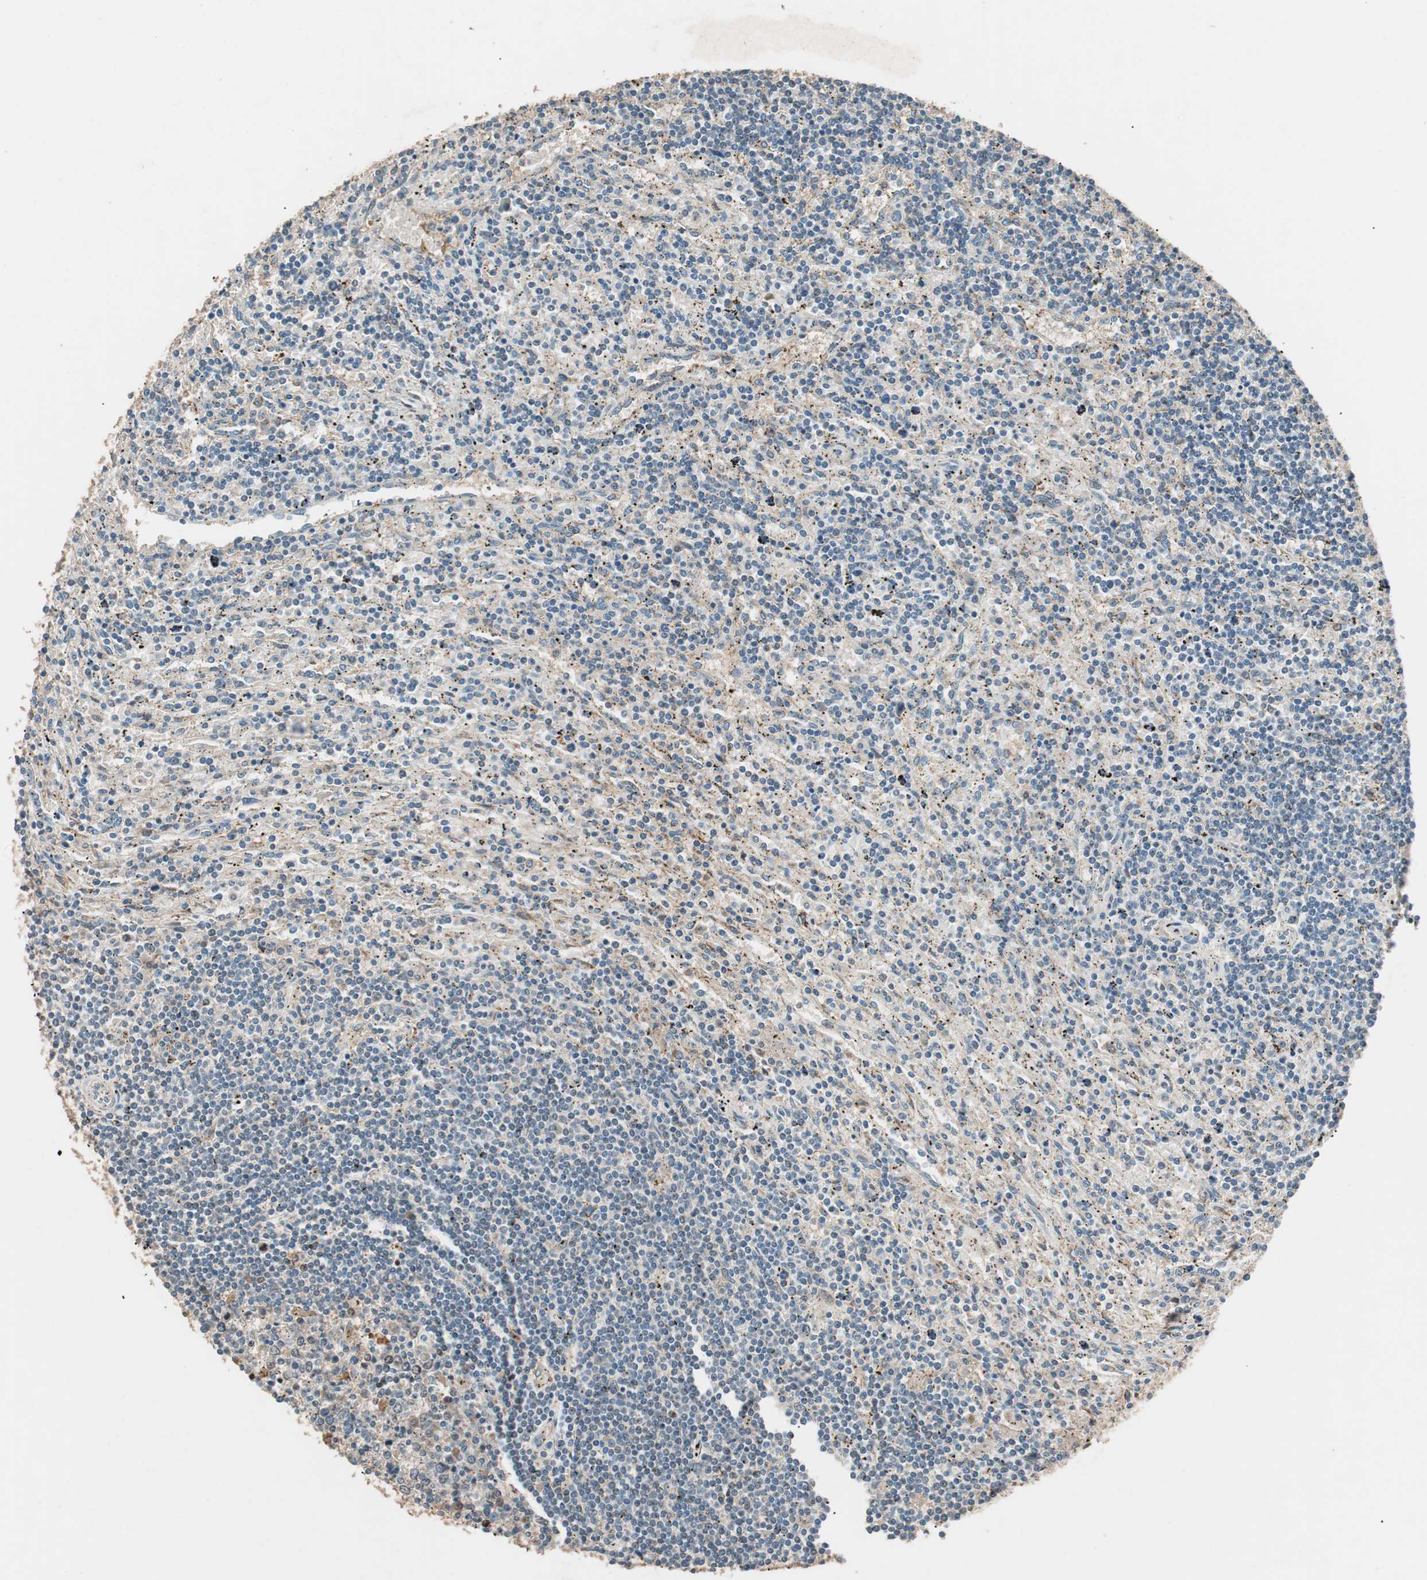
{"staining": {"intensity": "negative", "quantity": "none", "location": "none"}, "tissue": "lymphoma", "cell_type": "Tumor cells", "image_type": "cancer", "snomed": [{"axis": "morphology", "description": "Malignant lymphoma, non-Hodgkin's type, Low grade"}, {"axis": "topography", "description": "Spleen"}], "caption": "Tumor cells show no significant protein expression in lymphoma. The staining is performed using DAB brown chromogen with nuclei counter-stained in using hematoxylin.", "gene": "NFRKB", "patient": {"sex": "male", "age": 76}}